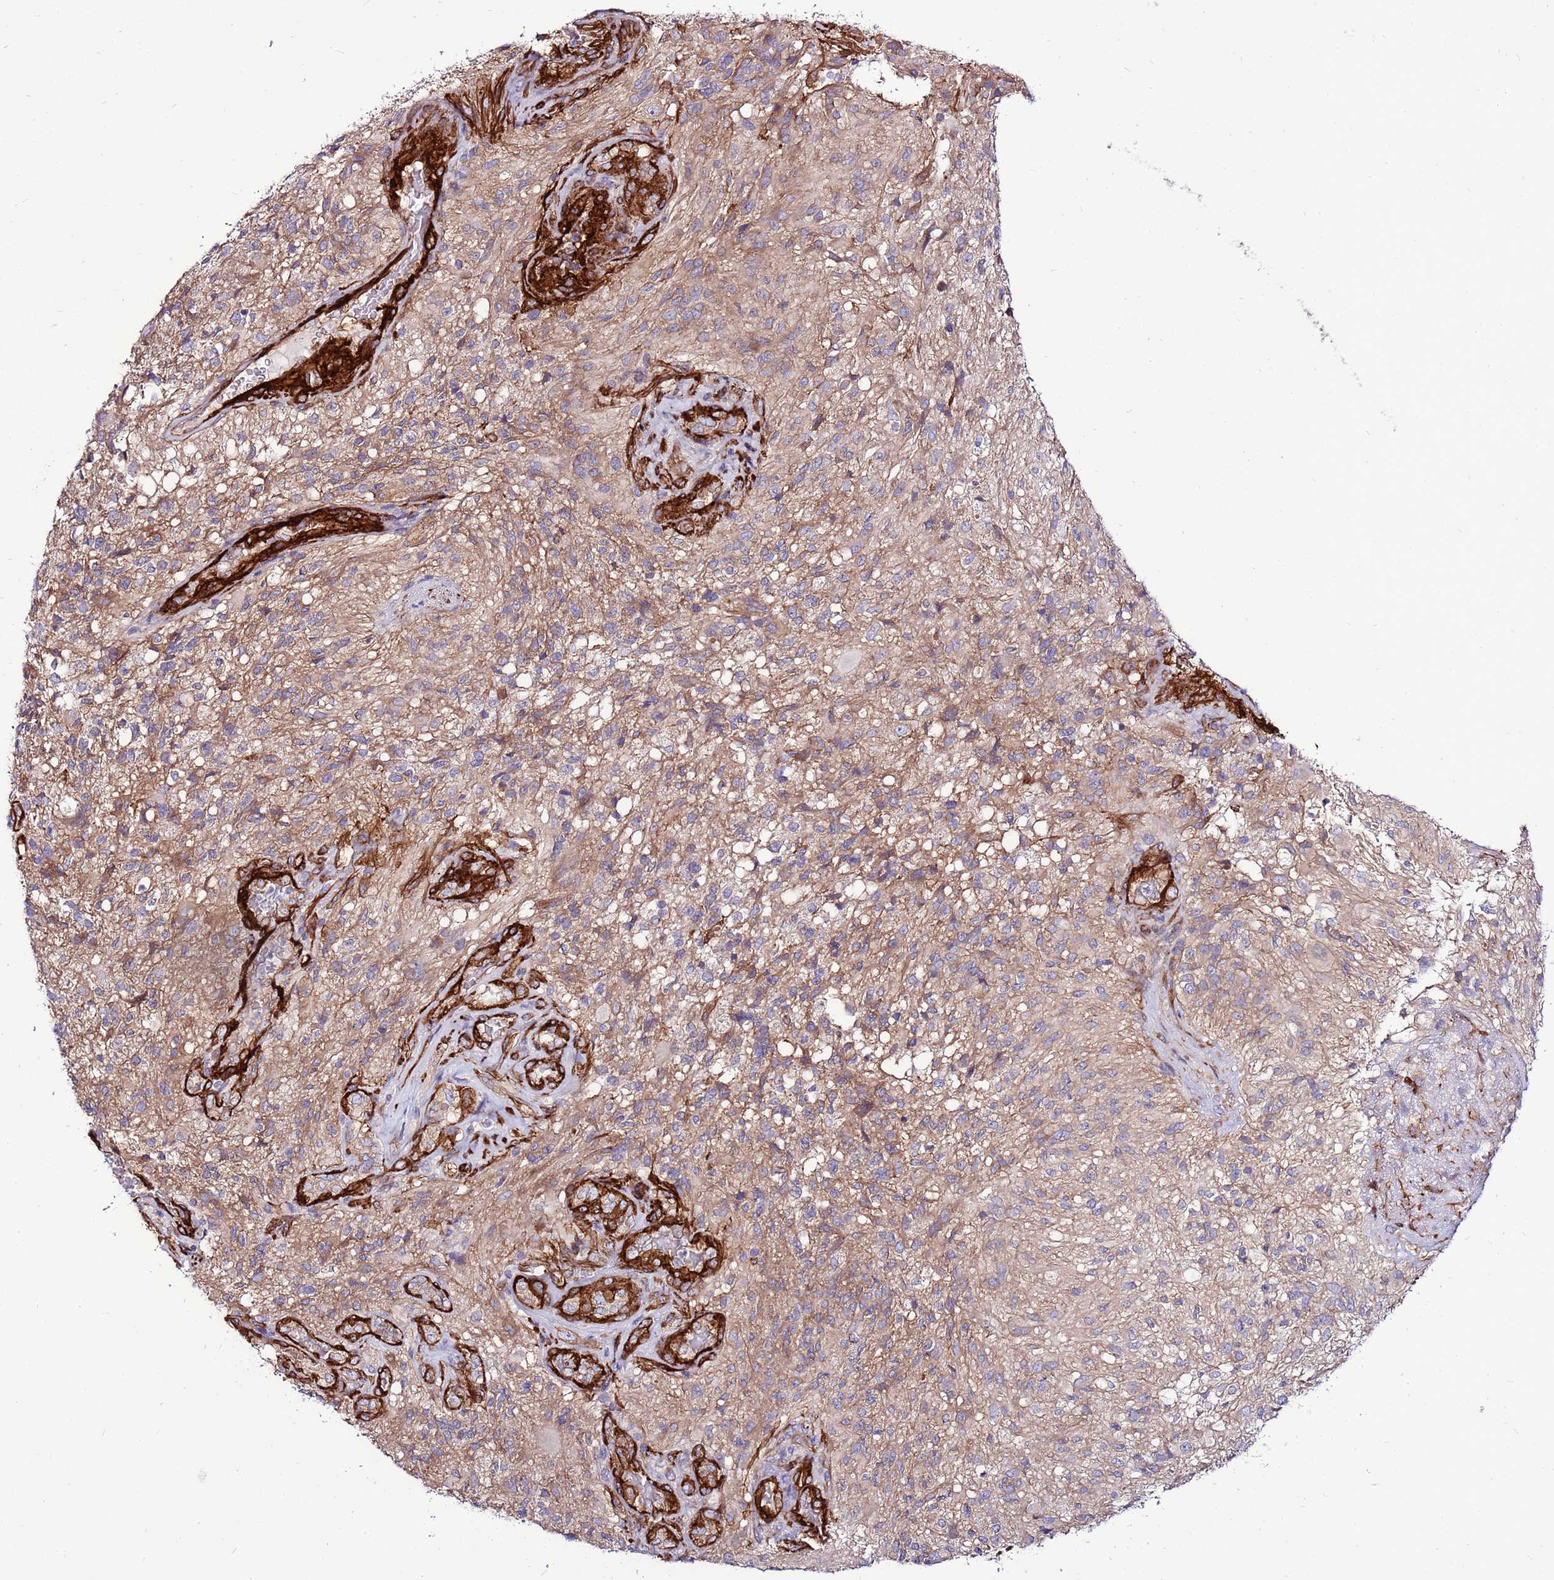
{"staining": {"intensity": "weak", "quantity": ">75%", "location": "cytoplasmic/membranous"}, "tissue": "glioma", "cell_type": "Tumor cells", "image_type": "cancer", "snomed": [{"axis": "morphology", "description": "Glioma, malignant, High grade"}, {"axis": "topography", "description": "Brain"}], "caption": "Brown immunohistochemical staining in glioma shows weak cytoplasmic/membranous expression in about >75% of tumor cells.", "gene": "EI24", "patient": {"sex": "male", "age": 56}}